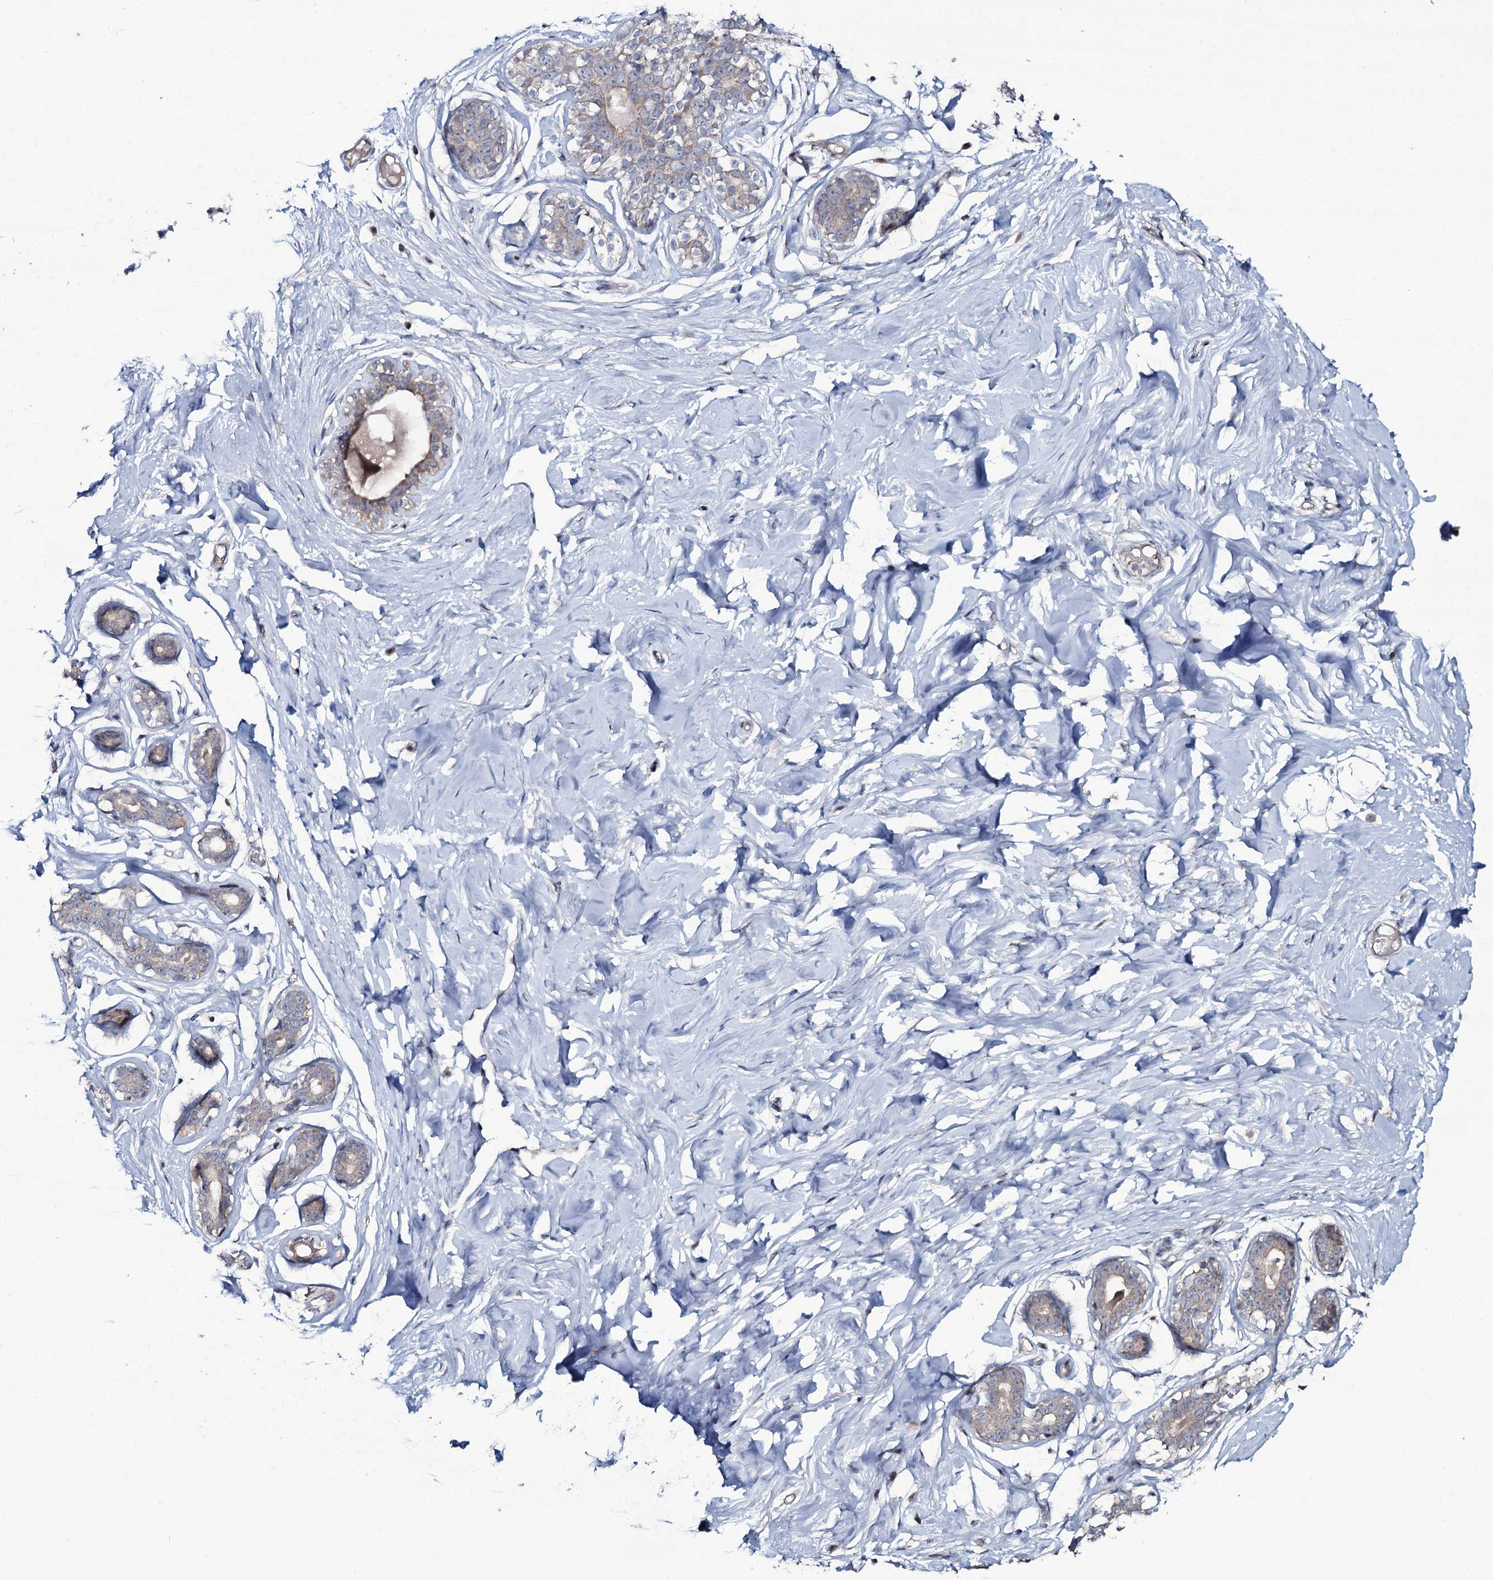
{"staining": {"intensity": "negative", "quantity": "none", "location": "none"}, "tissue": "breast", "cell_type": "Adipocytes", "image_type": "normal", "snomed": [{"axis": "morphology", "description": "Normal tissue, NOS"}, {"axis": "morphology", "description": "Adenoma, NOS"}, {"axis": "topography", "description": "Breast"}], "caption": "Immunohistochemical staining of unremarkable human breast reveals no significant staining in adipocytes. (DAB IHC, high magnification).", "gene": "SNAP23", "patient": {"sex": "female", "age": 23}}